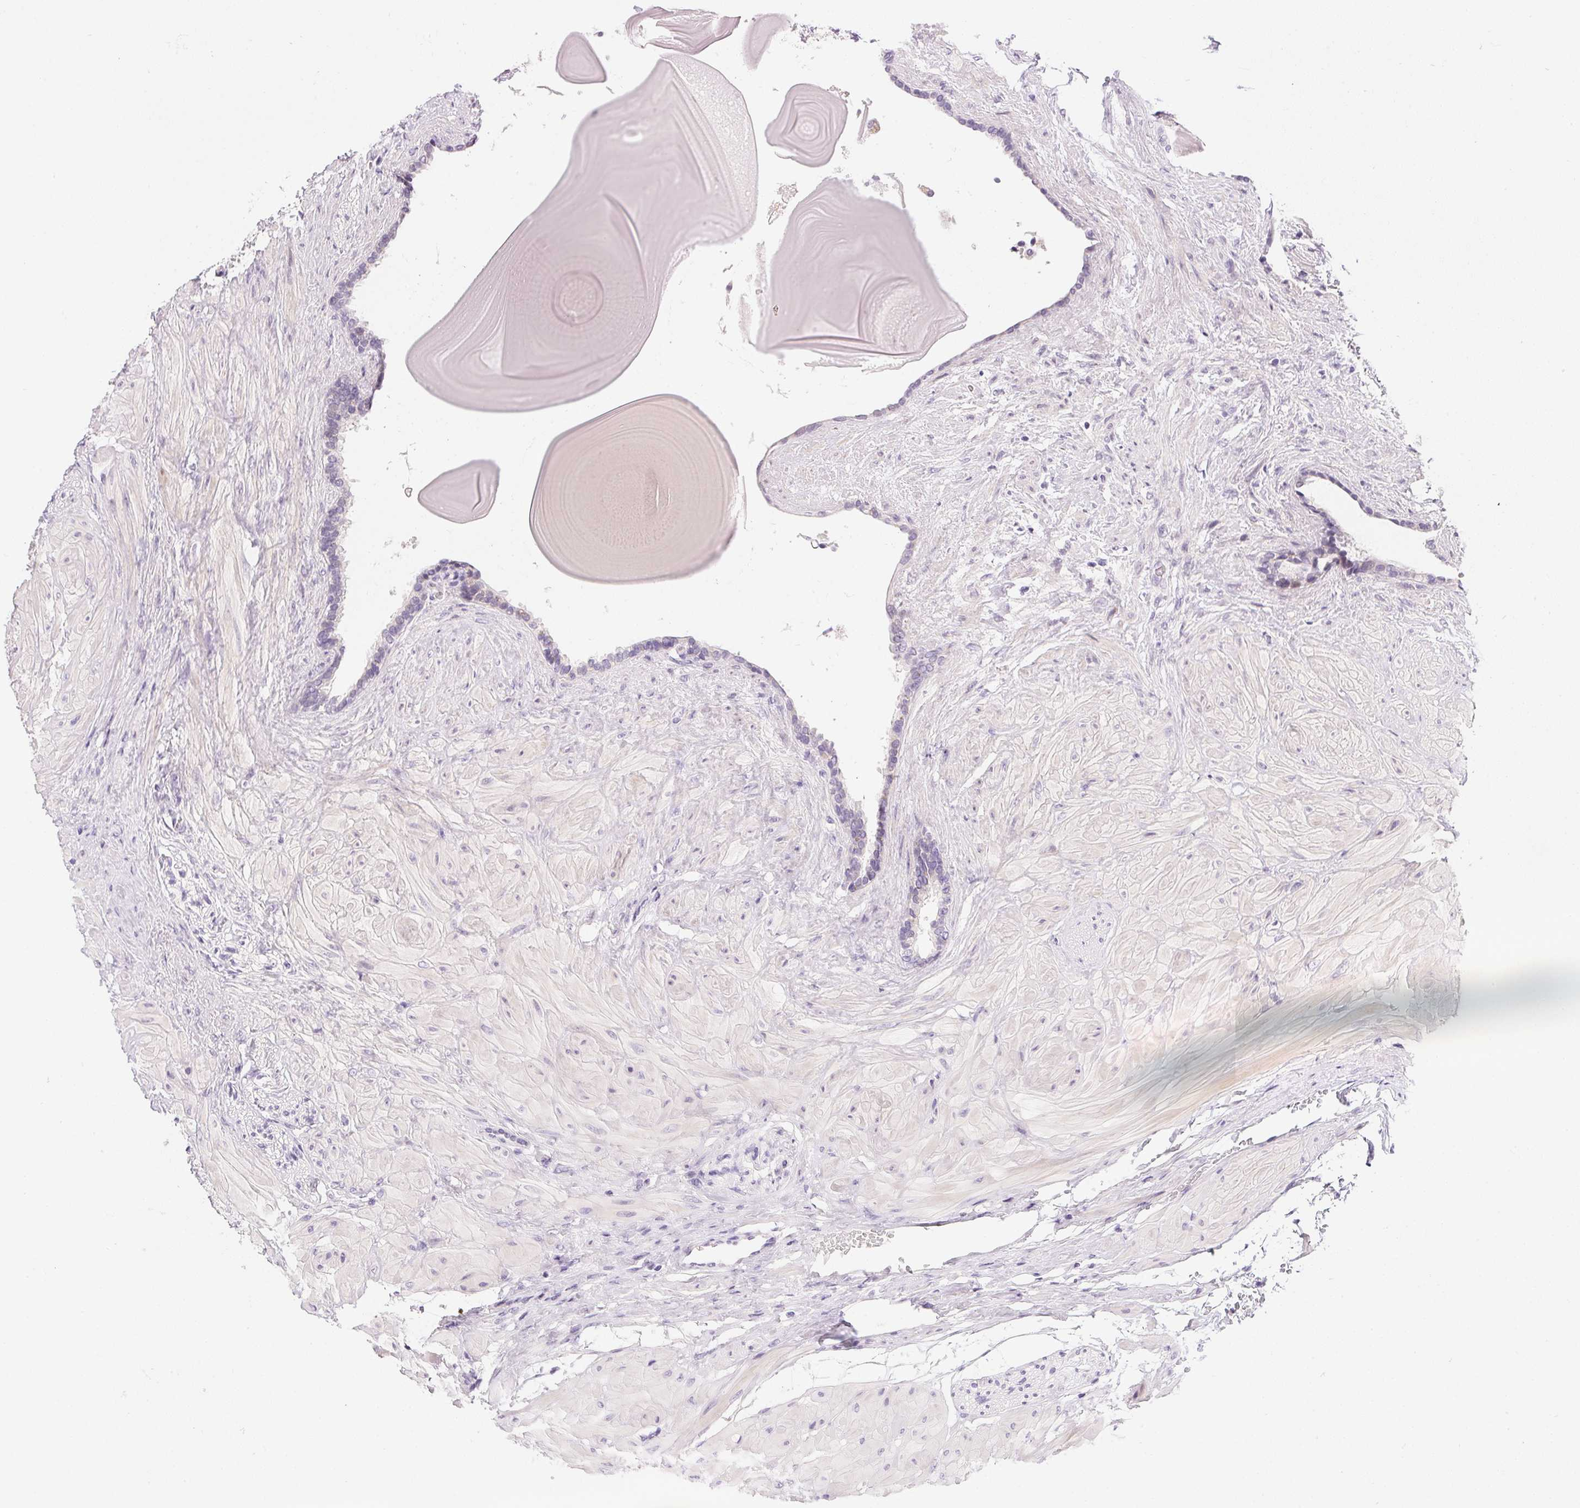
{"staining": {"intensity": "negative", "quantity": "none", "location": "none"}, "tissue": "seminal vesicle", "cell_type": "Glandular cells", "image_type": "normal", "snomed": [{"axis": "morphology", "description": "Normal tissue, NOS"}, {"axis": "topography", "description": "Seminal veicle"}], "caption": "A micrograph of seminal vesicle stained for a protein shows no brown staining in glandular cells.", "gene": "GSDMC", "patient": {"sex": "male", "age": 57}}